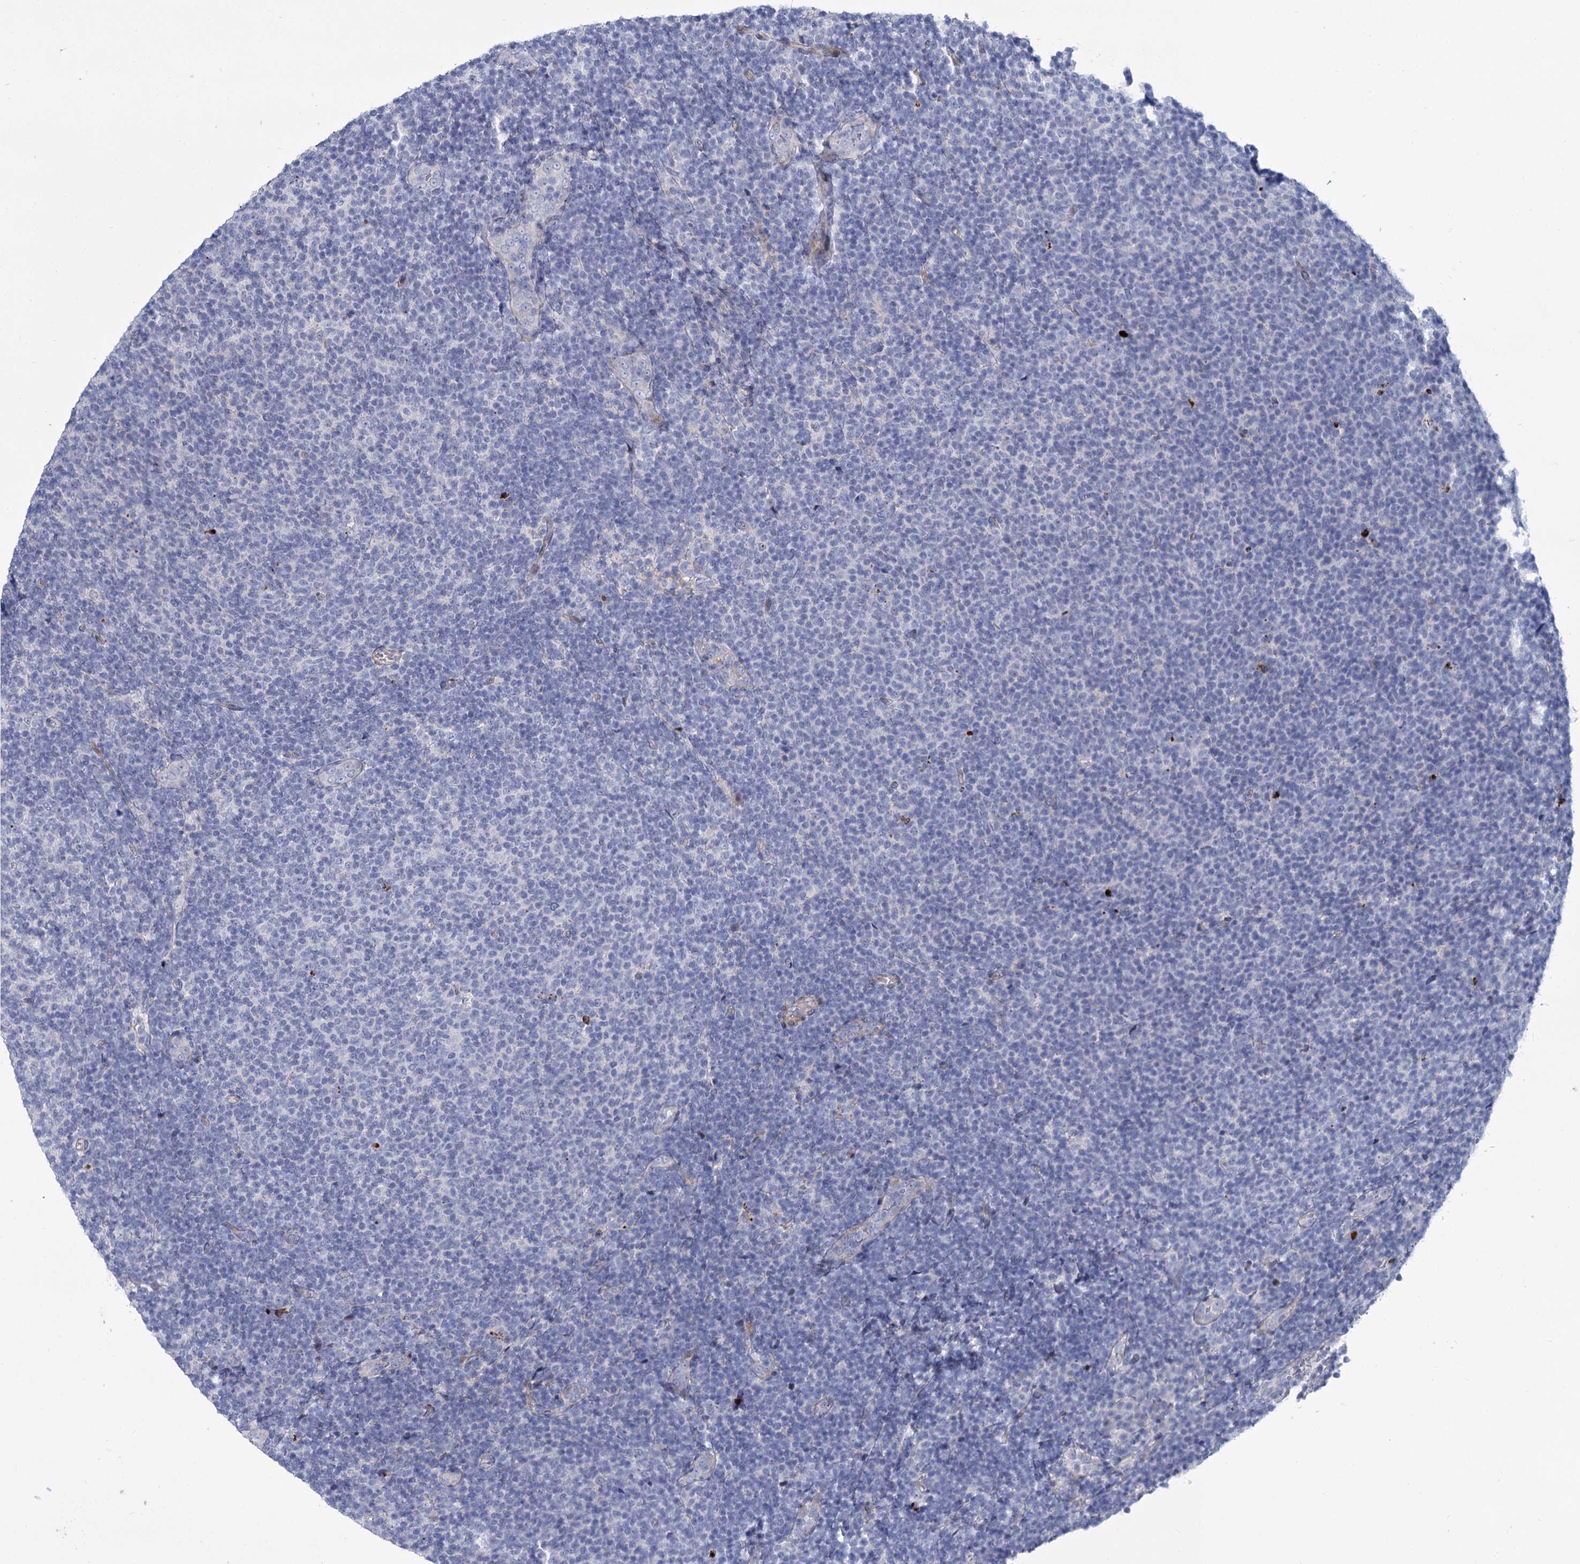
{"staining": {"intensity": "negative", "quantity": "none", "location": "none"}, "tissue": "lymphoma", "cell_type": "Tumor cells", "image_type": "cancer", "snomed": [{"axis": "morphology", "description": "Malignant lymphoma, non-Hodgkin's type, Low grade"}, {"axis": "topography", "description": "Lymph node"}], "caption": "This is an immunohistochemistry (IHC) micrograph of human lymphoma. There is no expression in tumor cells.", "gene": "TRIM77", "patient": {"sex": "male", "age": 66}}